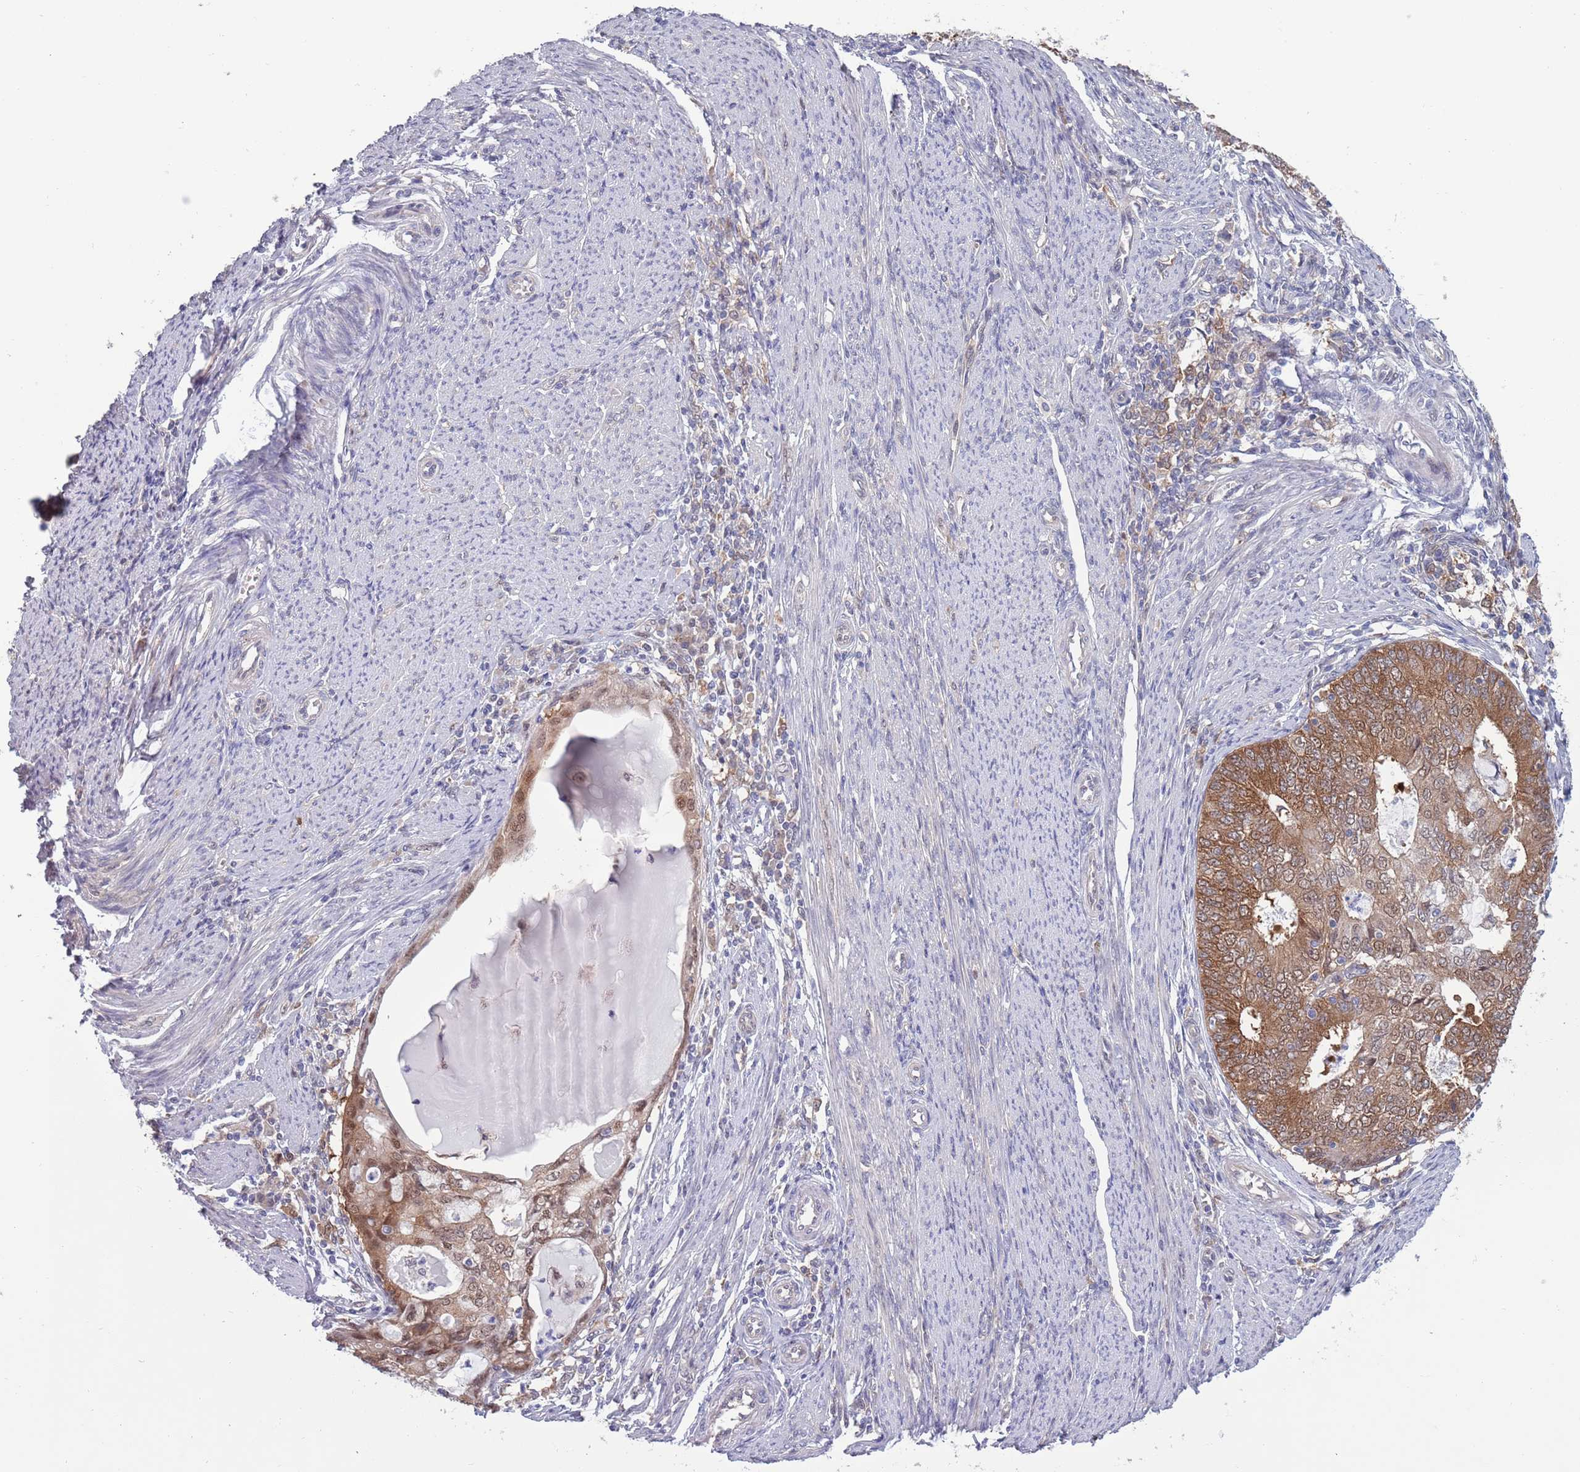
{"staining": {"intensity": "moderate", "quantity": "25%-75%", "location": "cytoplasmic/membranous,nuclear"}, "tissue": "endometrial cancer", "cell_type": "Tumor cells", "image_type": "cancer", "snomed": [{"axis": "morphology", "description": "Adenocarcinoma, NOS"}, {"axis": "topography", "description": "Endometrium"}], "caption": "Endometrial adenocarcinoma stained with DAB (3,3'-diaminobenzidine) IHC exhibits medium levels of moderate cytoplasmic/membranous and nuclear expression in about 25%-75% of tumor cells.", "gene": "CLNS1A", "patient": {"sex": "female", "age": 57}}